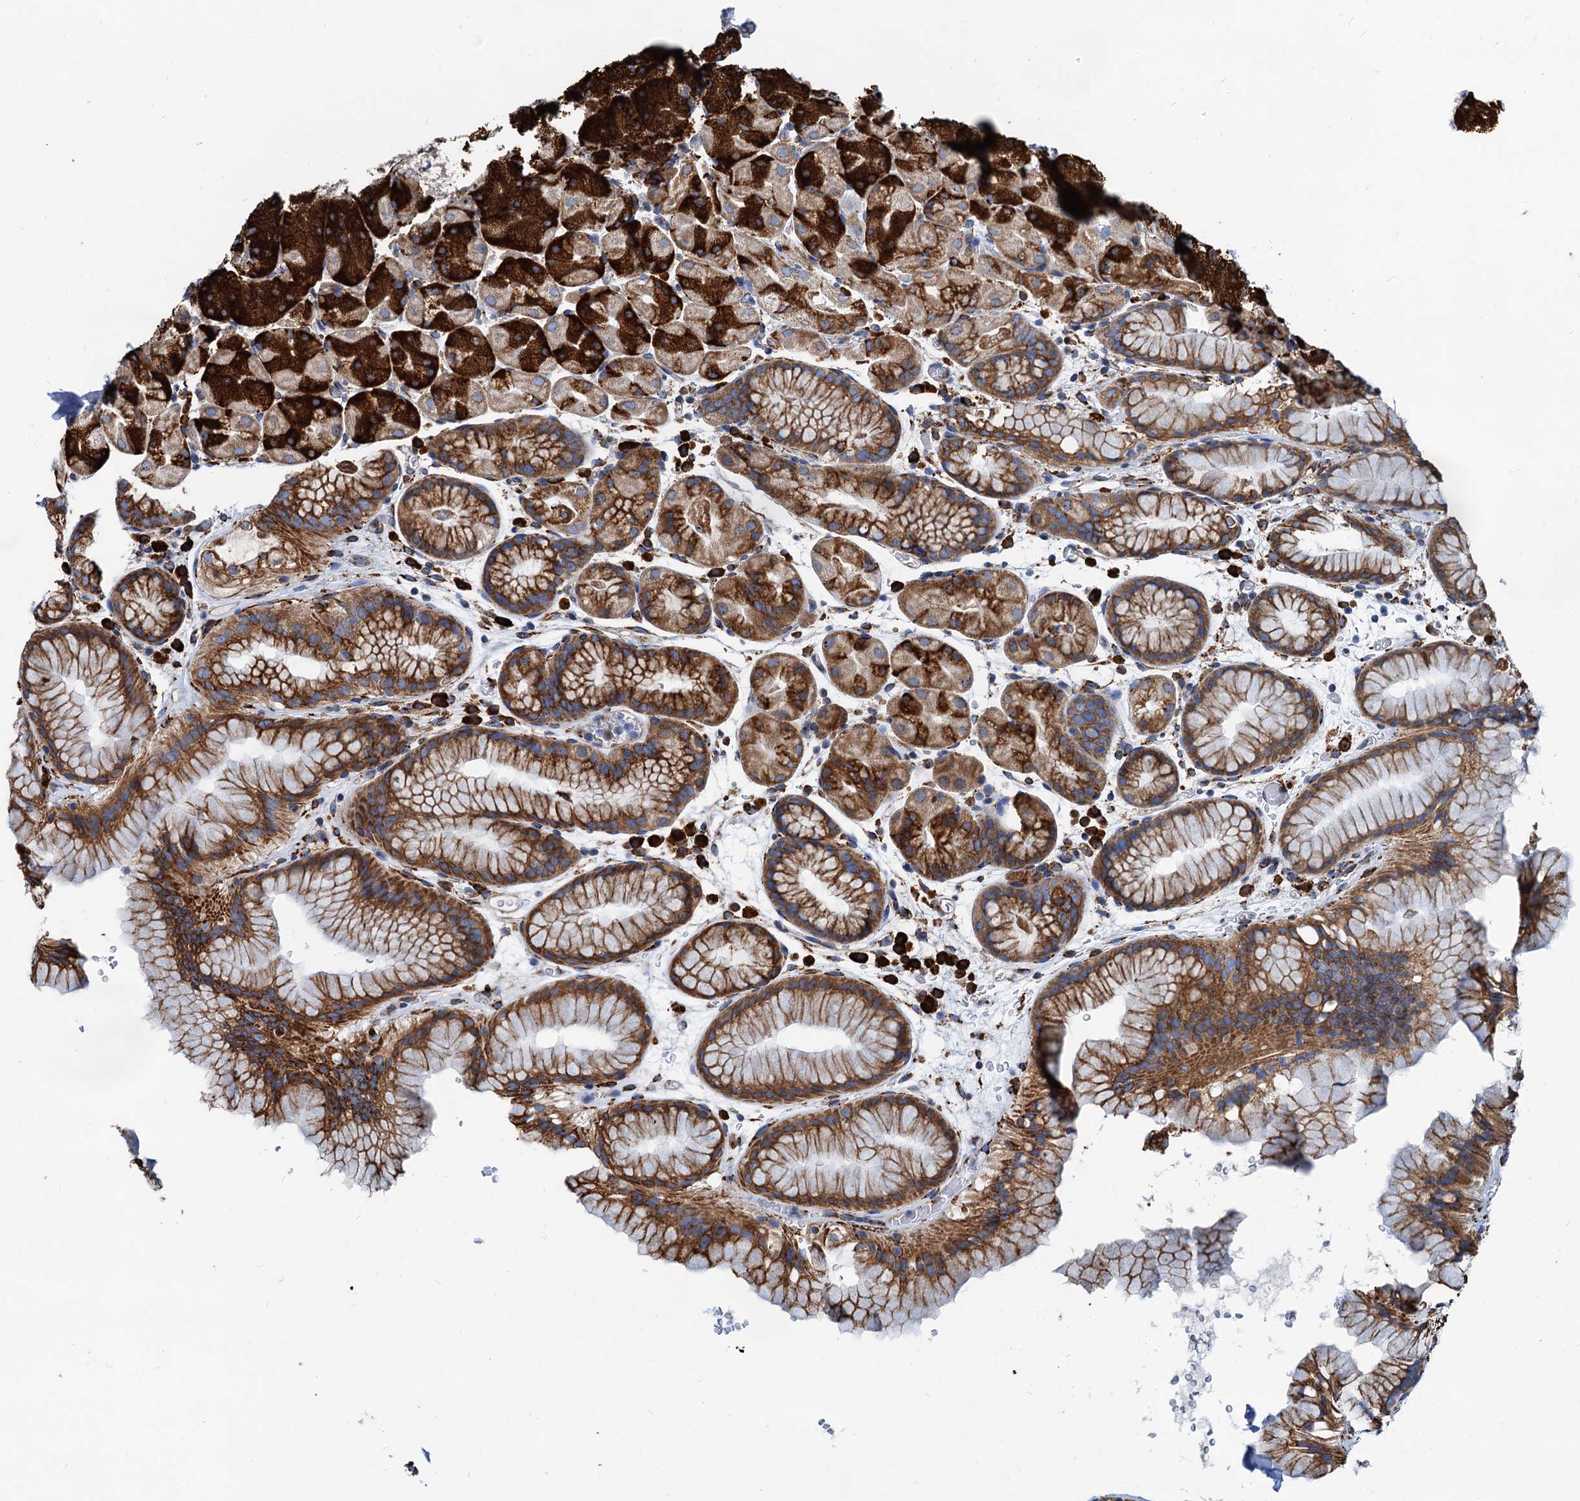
{"staining": {"intensity": "strong", "quantity": ">75%", "location": "cytoplasmic/membranous"}, "tissue": "stomach", "cell_type": "Glandular cells", "image_type": "normal", "snomed": [{"axis": "morphology", "description": "Normal tissue, NOS"}, {"axis": "topography", "description": "Stomach, upper"}, {"axis": "topography", "description": "Stomach, lower"}], "caption": "This is an image of immunohistochemistry (IHC) staining of normal stomach, which shows strong positivity in the cytoplasmic/membranous of glandular cells.", "gene": "HSPA5", "patient": {"sex": "male", "age": 67}}